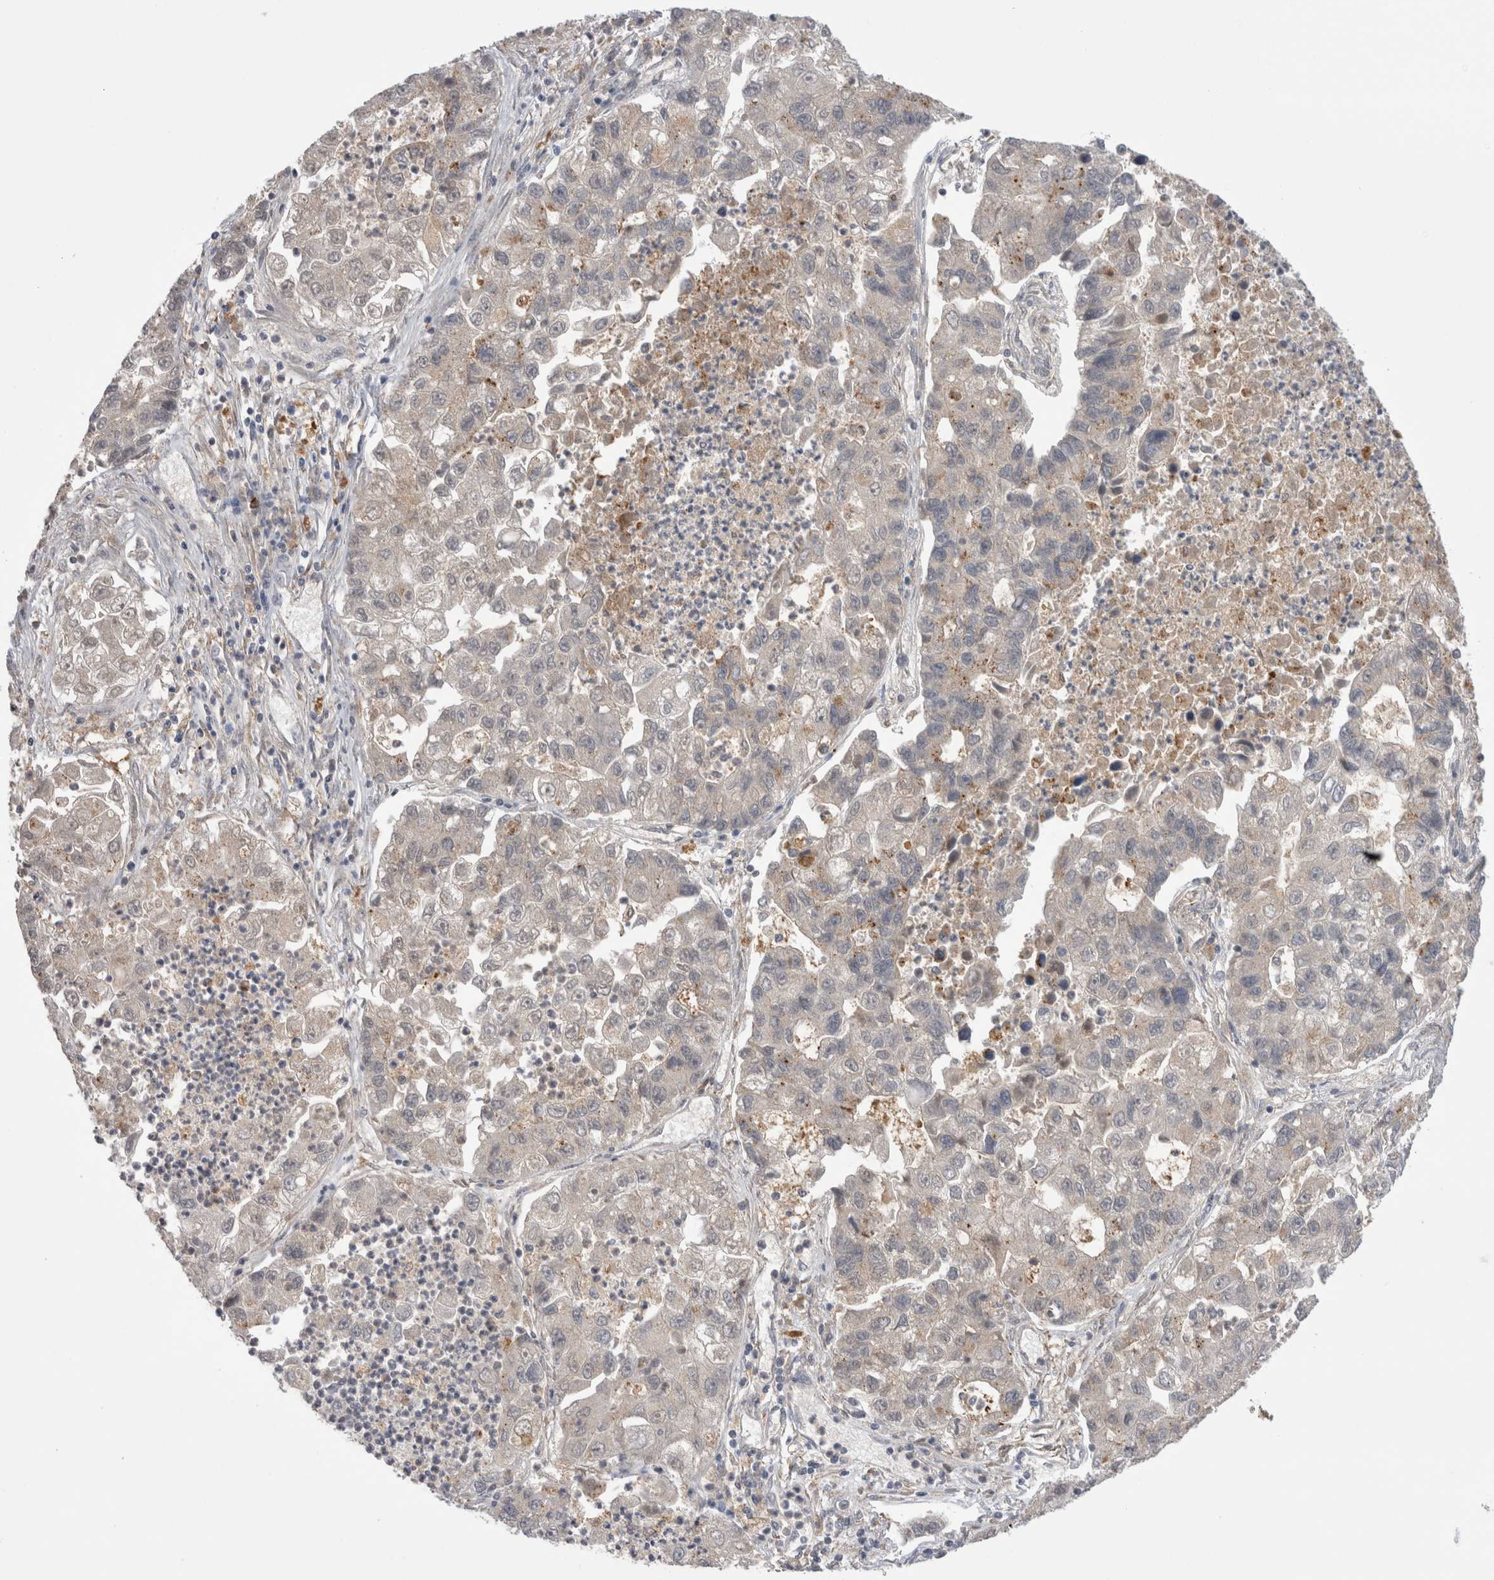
{"staining": {"intensity": "weak", "quantity": "25%-75%", "location": "cytoplasmic/membranous"}, "tissue": "lung cancer", "cell_type": "Tumor cells", "image_type": "cancer", "snomed": [{"axis": "morphology", "description": "Adenocarcinoma, NOS"}, {"axis": "topography", "description": "Lung"}], "caption": "Brown immunohistochemical staining in adenocarcinoma (lung) displays weak cytoplasmic/membranous positivity in approximately 25%-75% of tumor cells.", "gene": "EPDR1", "patient": {"sex": "female", "age": 51}}